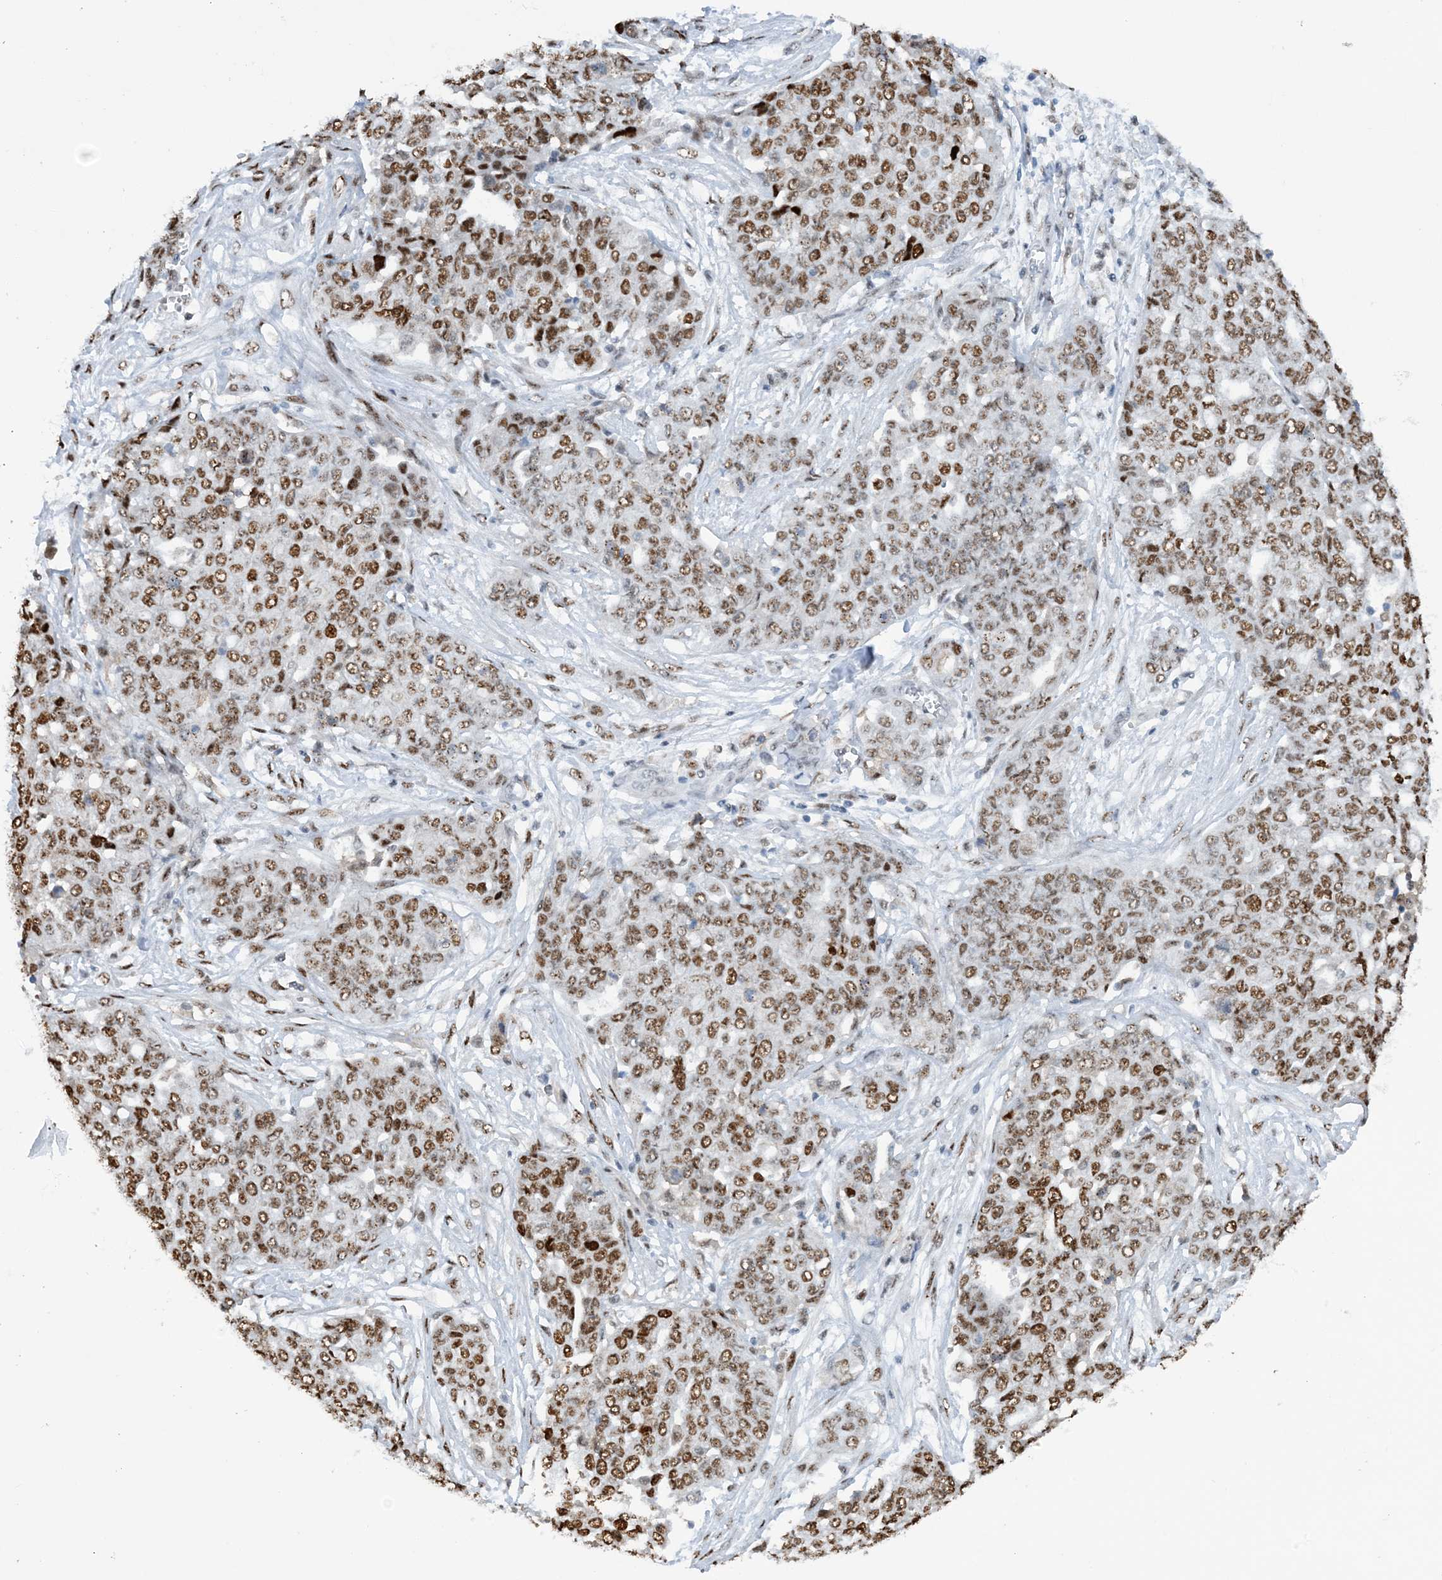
{"staining": {"intensity": "moderate", "quantity": ">75%", "location": "nuclear"}, "tissue": "ovarian cancer", "cell_type": "Tumor cells", "image_type": "cancer", "snomed": [{"axis": "morphology", "description": "Cystadenocarcinoma, serous, NOS"}, {"axis": "topography", "description": "Soft tissue"}, {"axis": "topography", "description": "Ovary"}], "caption": "A high-resolution histopathology image shows IHC staining of ovarian cancer (serous cystadenocarcinoma), which displays moderate nuclear expression in approximately >75% of tumor cells. Nuclei are stained in blue.", "gene": "HEMK1", "patient": {"sex": "female", "age": 57}}